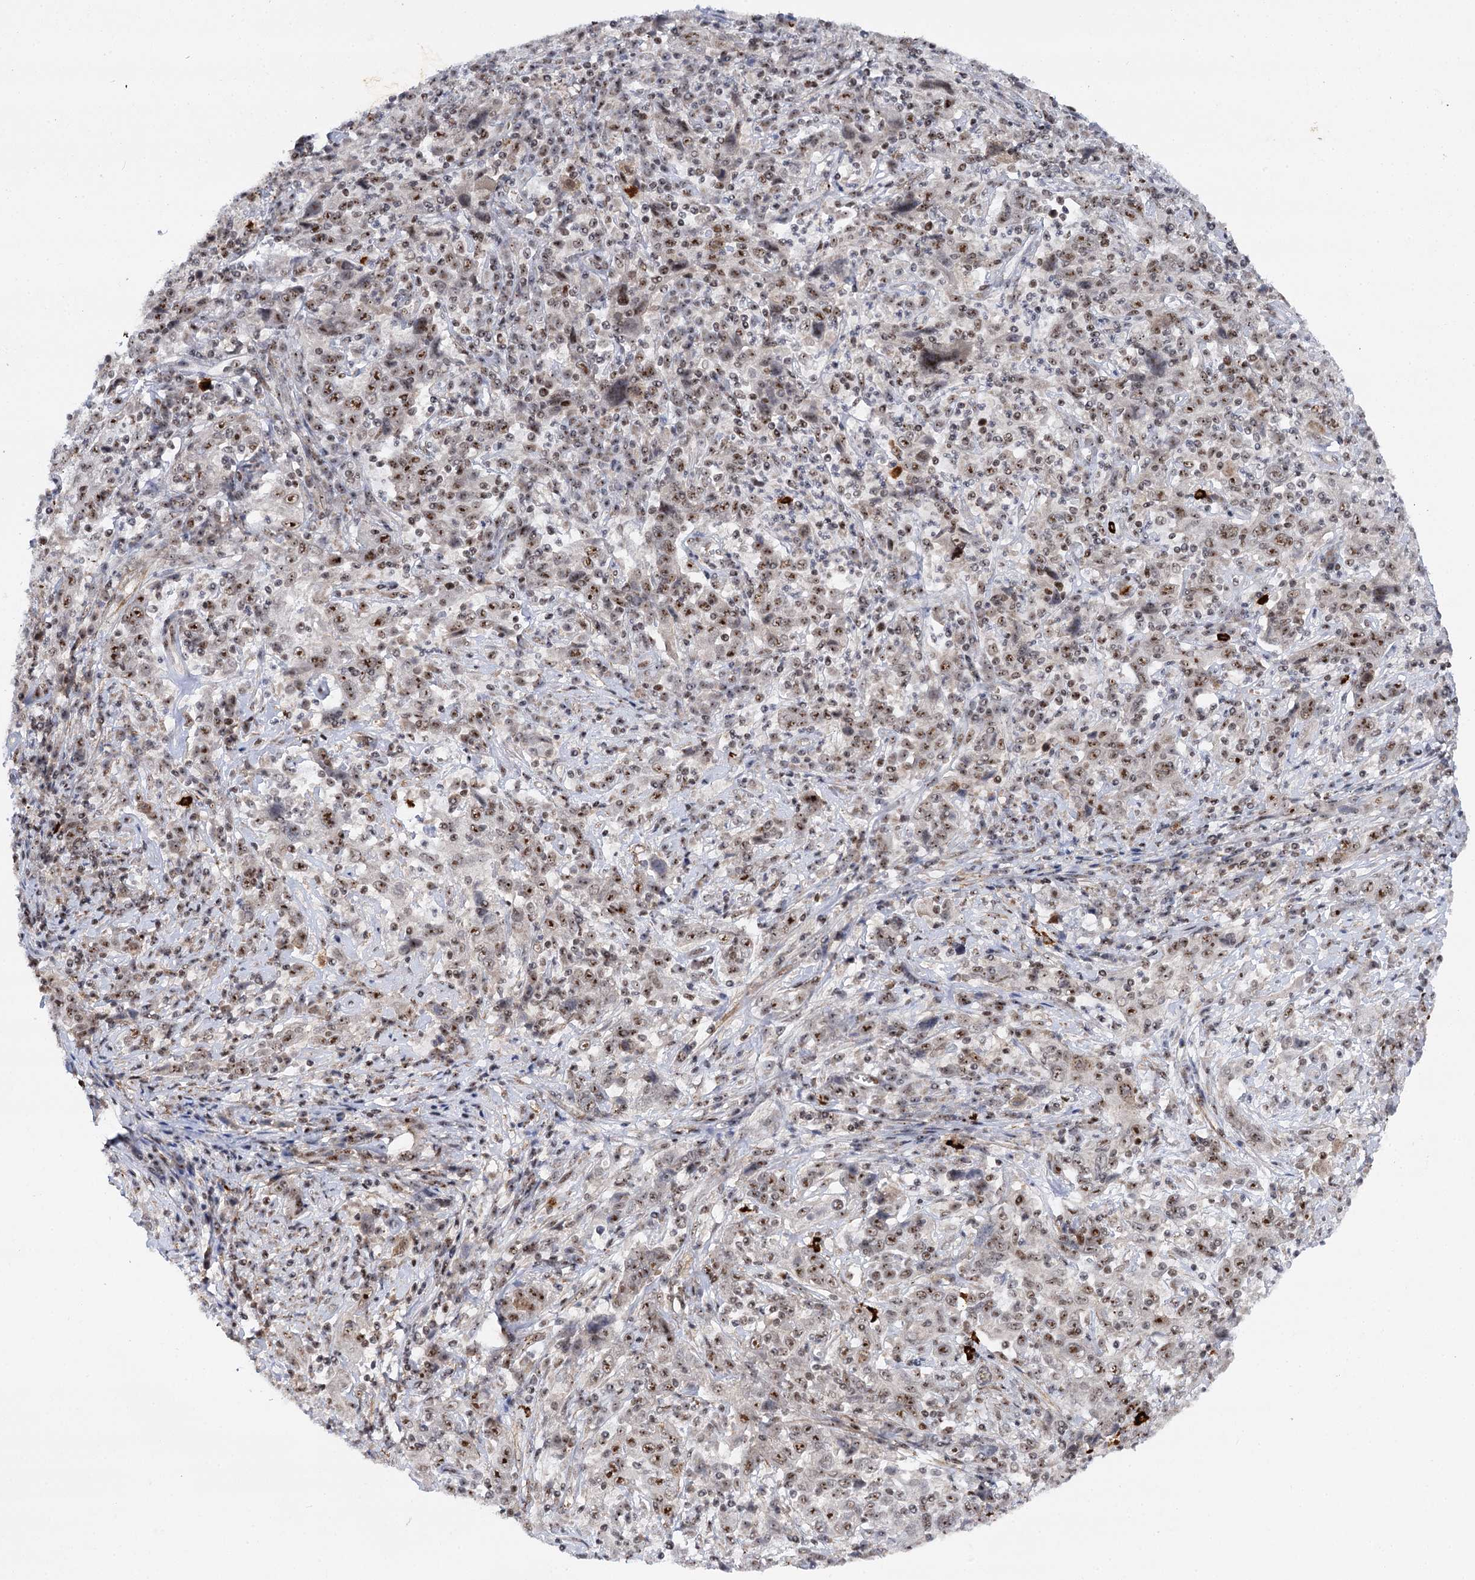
{"staining": {"intensity": "strong", "quantity": "25%-75%", "location": "nuclear"}, "tissue": "cervical cancer", "cell_type": "Tumor cells", "image_type": "cancer", "snomed": [{"axis": "morphology", "description": "Squamous cell carcinoma, NOS"}, {"axis": "topography", "description": "Cervix"}], "caption": "Protein expression by IHC exhibits strong nuclear staining in about 25%-75% of tumor cells in squamous cell carcinoma (cervical).", "gene": "BUD13", "patient": {"sex": "female", "age": 46}}